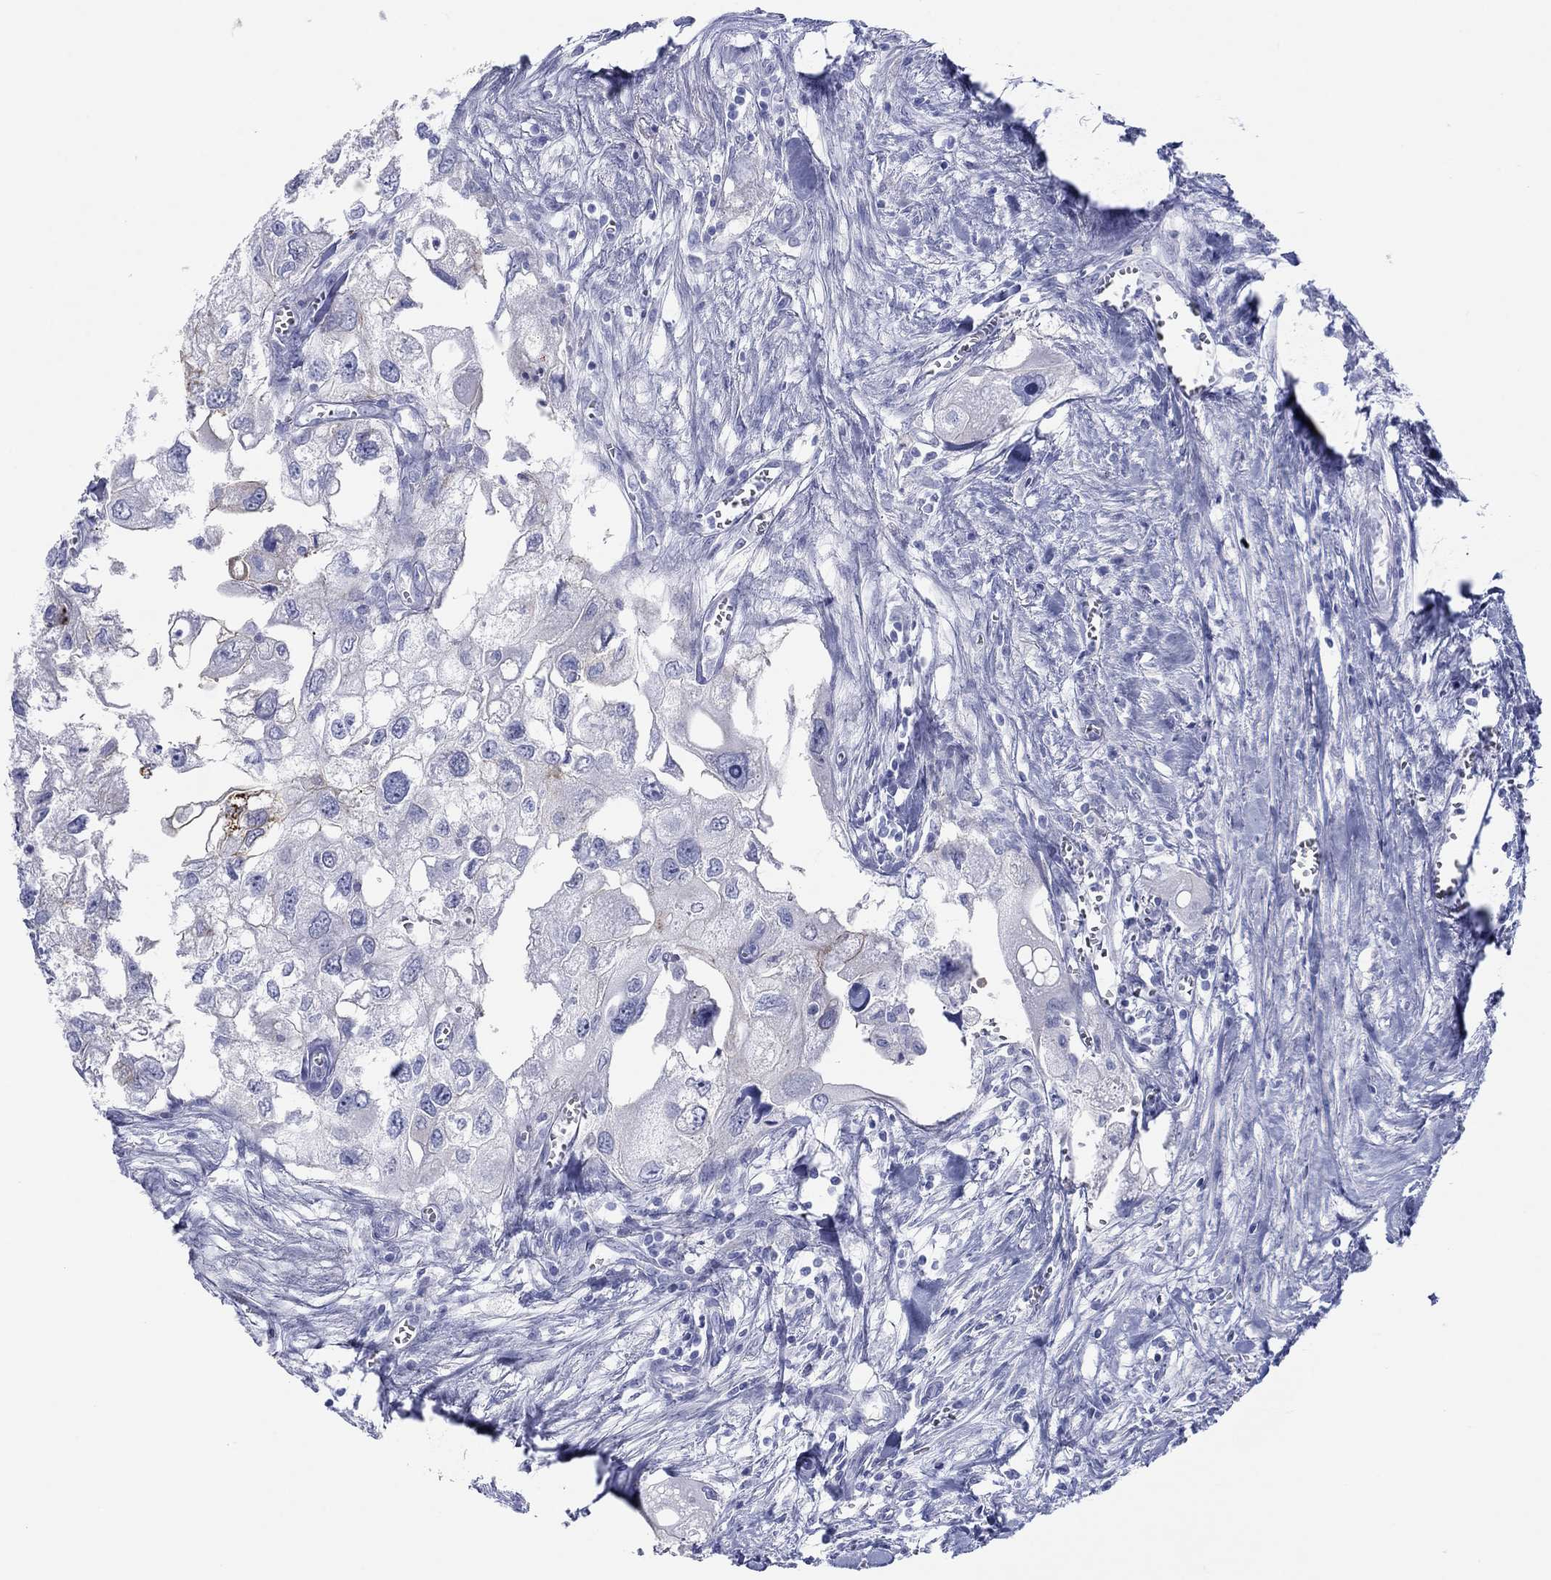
{"staining": {"intensity": "negative", "quantity": "none", "location": "none"}, "tissue": "urothelial cancer", "cell_type": "Tumor cells", "image_type": "cancer", "snomed": [{"axis": "morphology", "description": "Urothelial carcinoma, High grade"}, {"axis": "topography", "description": "Urinary bladder"}], "caption": "Immunohistochemical staining of high-grade urothelial carcinoma demonstrates no significant positivity in tumor cells.", "gene": "ATP1B1", "patient": {"sex": "male", "age": 59}}